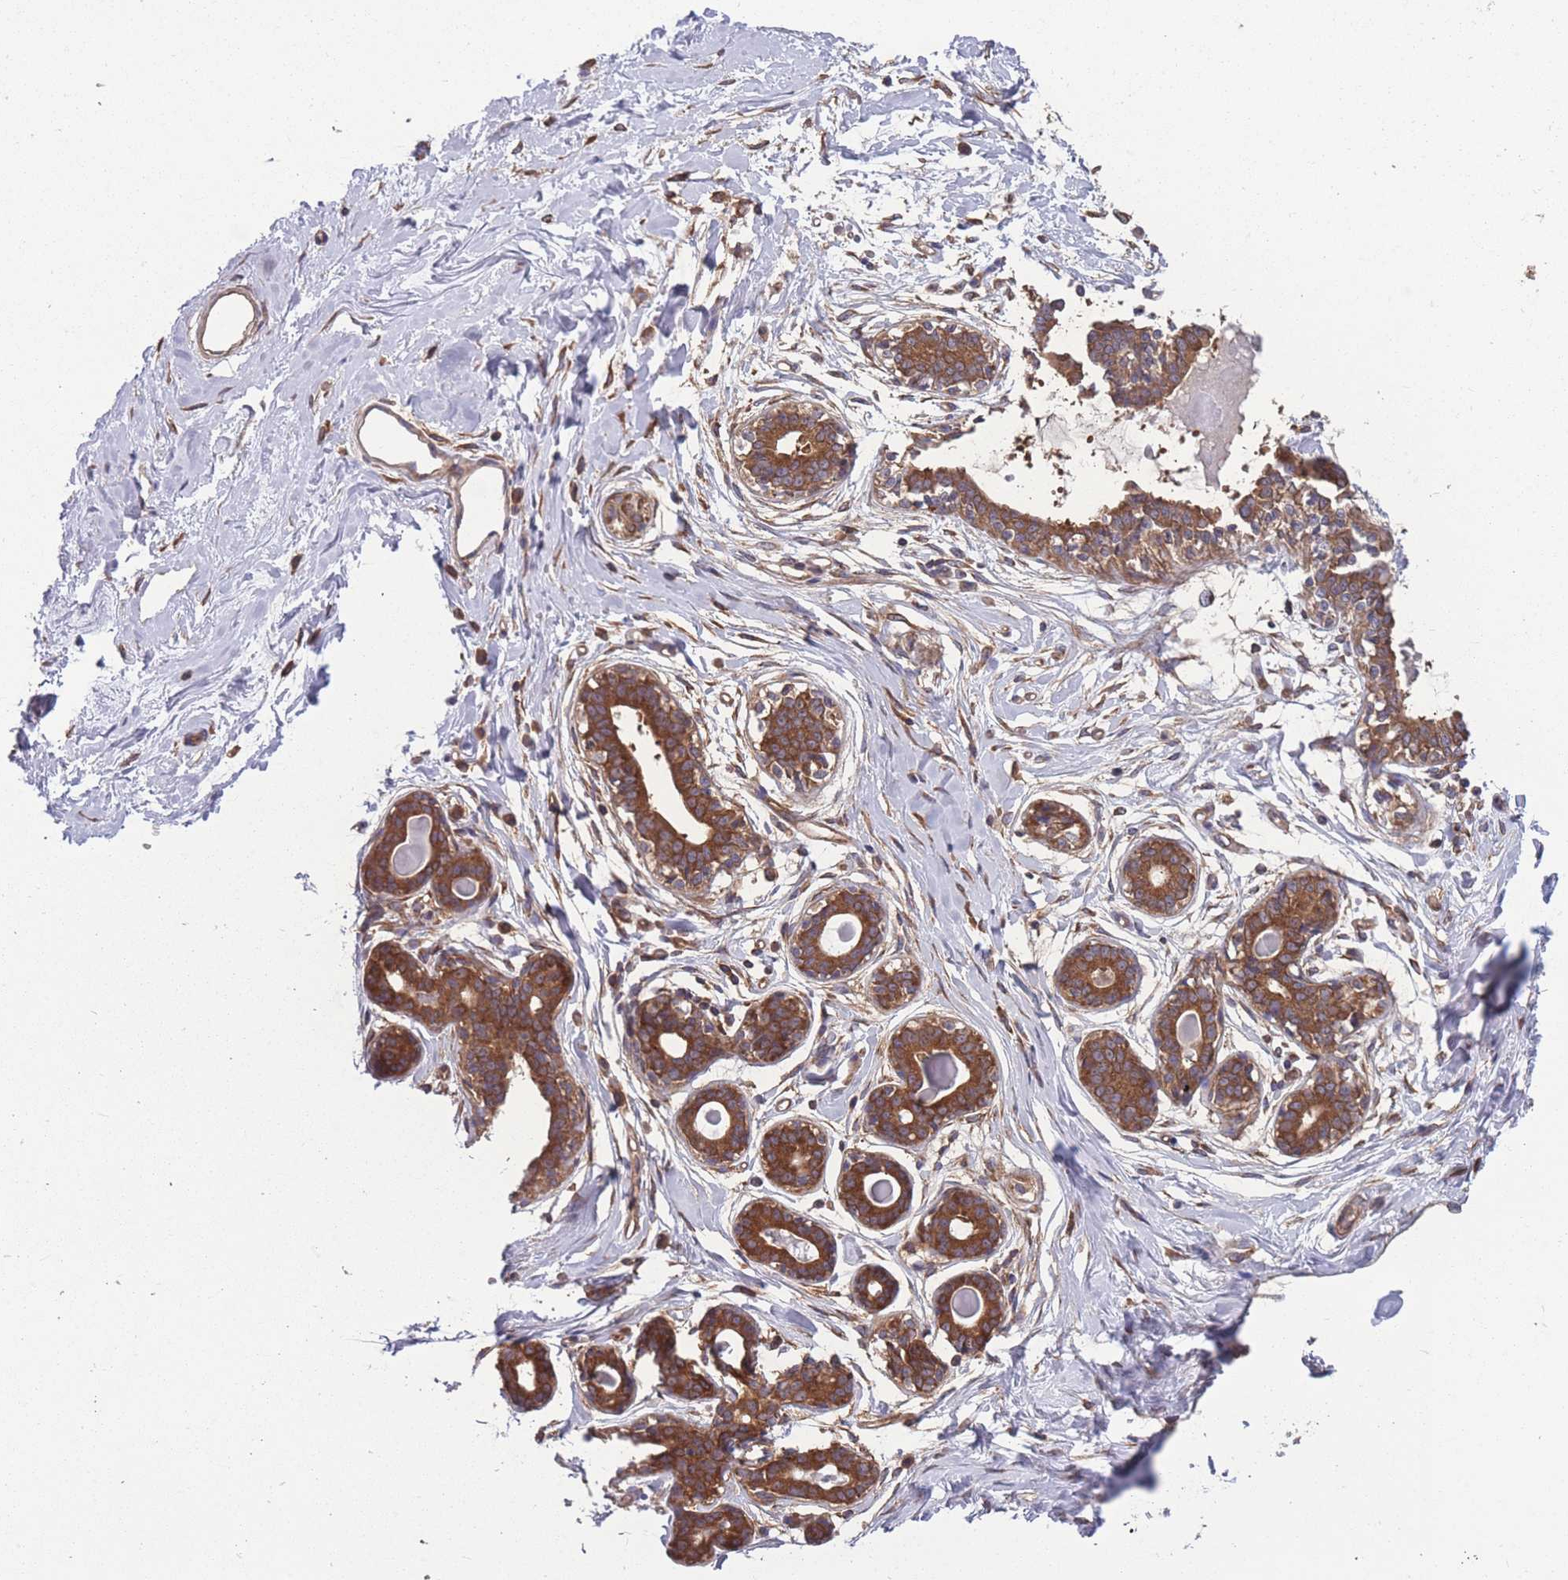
{"staining": {"intensity": "negative", "quantity": "none", "location": "none"}, "tissue": "breast", "cell_type": "Adipocytes", "image_type": "normal", "snomed": [{"axis": "morphology", "description": "Normal tissue, NOS"}, {"axis": "topography", "description": "Breast"}], "caption": "This is an immunohistochemistry photomicrograph of unremarkable human breast. There is no staining in adipocytes.", "gene": "ZPR1", "patient": {"sex": "female", "age": 45}}